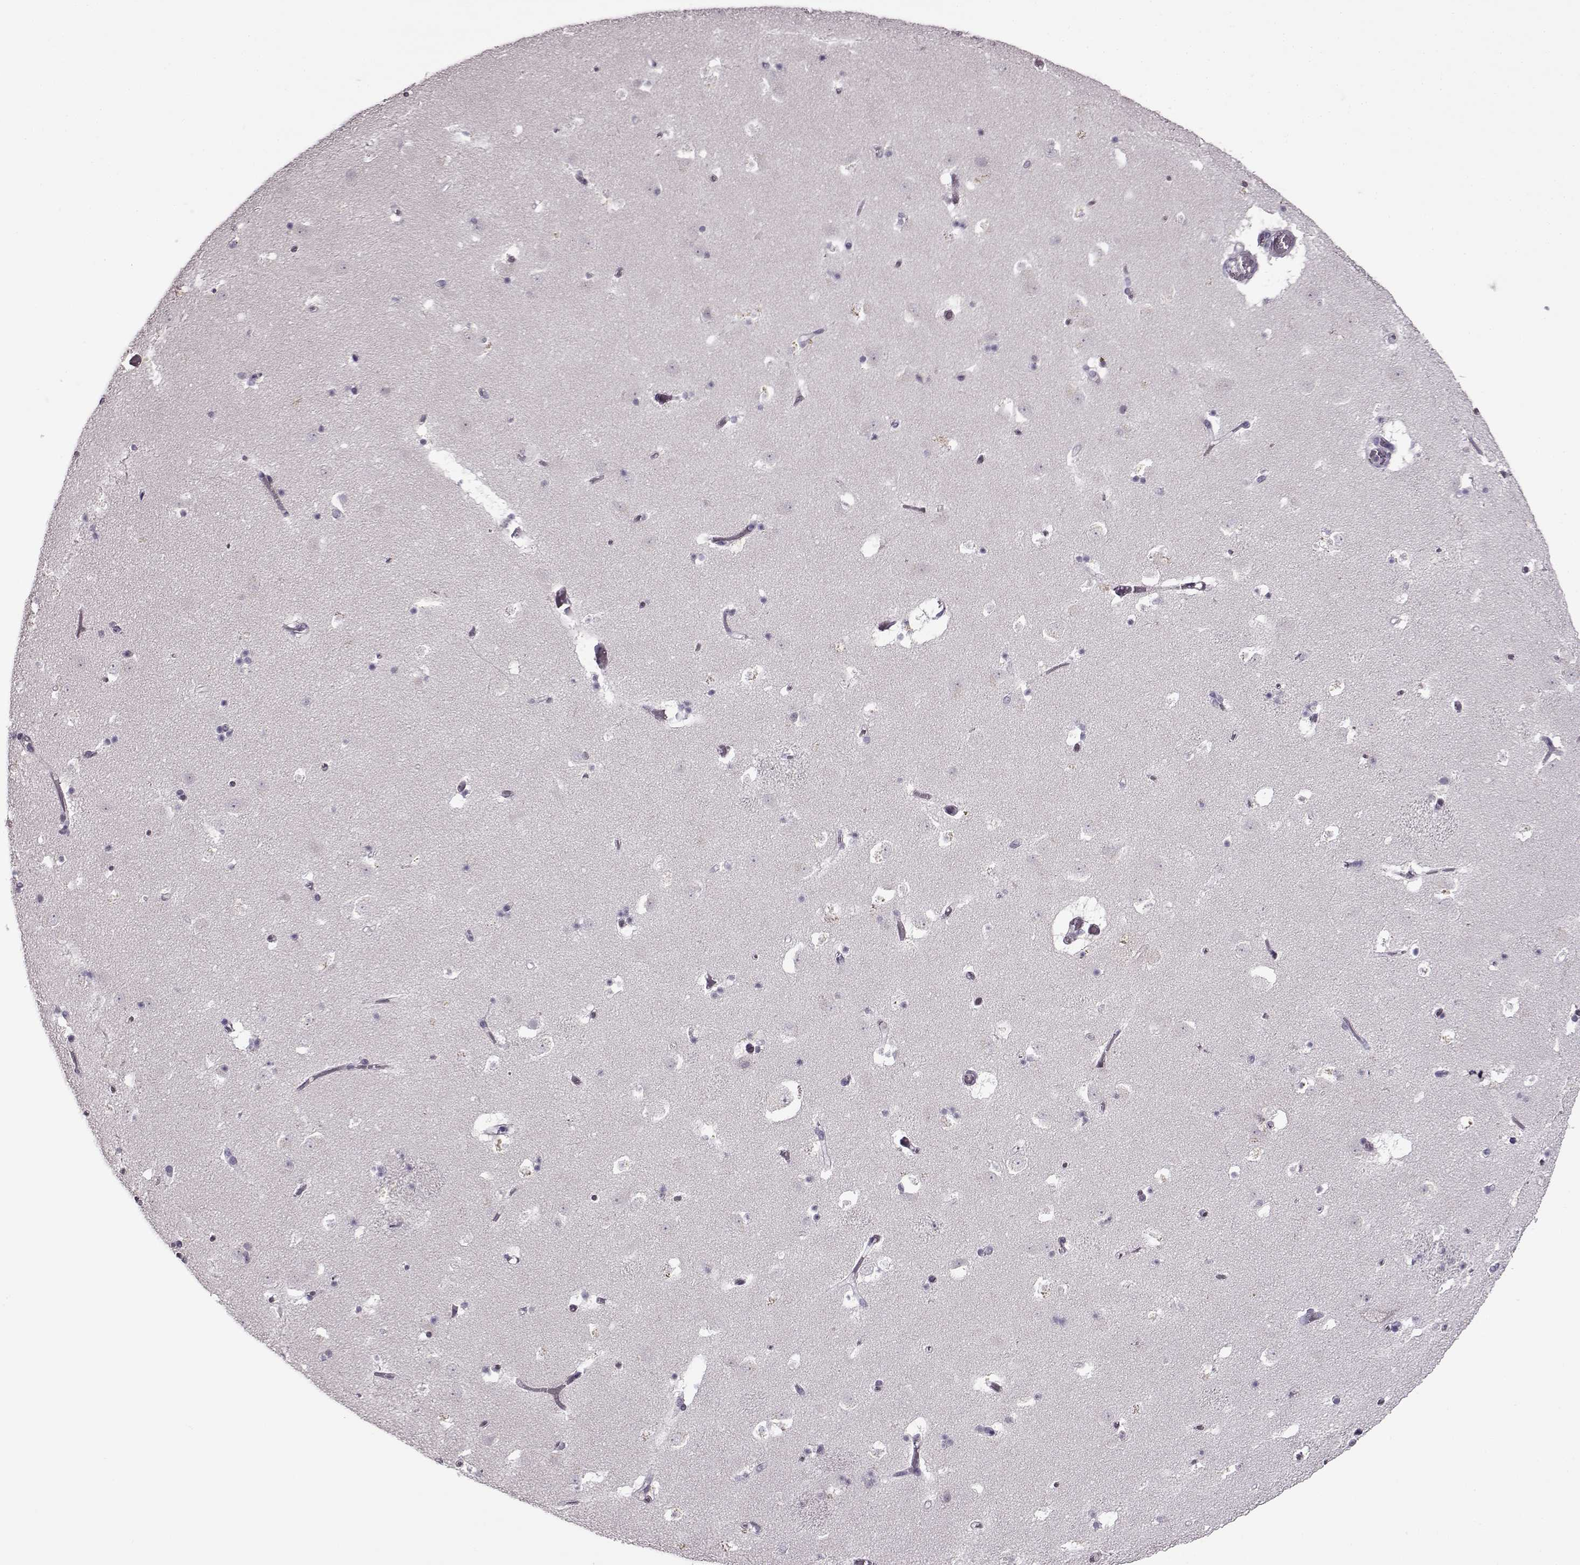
{"staining": {"intensity": "negative", "quantity": "none", "location": "none"}, "tissue": "caudate", "cell_type": "Glial cells", "image_type": "normal", "snomed": [{"axis": "morphology", "description": "Normal tissue, NOS"}, {"axis": "topography", "description": "Lateral ventricle wall"}], "caption": "Immunohistochemistry of benign caudate exhibits no positivity in glial cells. The staining is performed using DAB (3,3'-diaminobenzidine) brown chromogen with nuclei counter-stained in using hematoxylin.", "gene": "FSHB", "patient": {"sex": "female", "age": 42}}